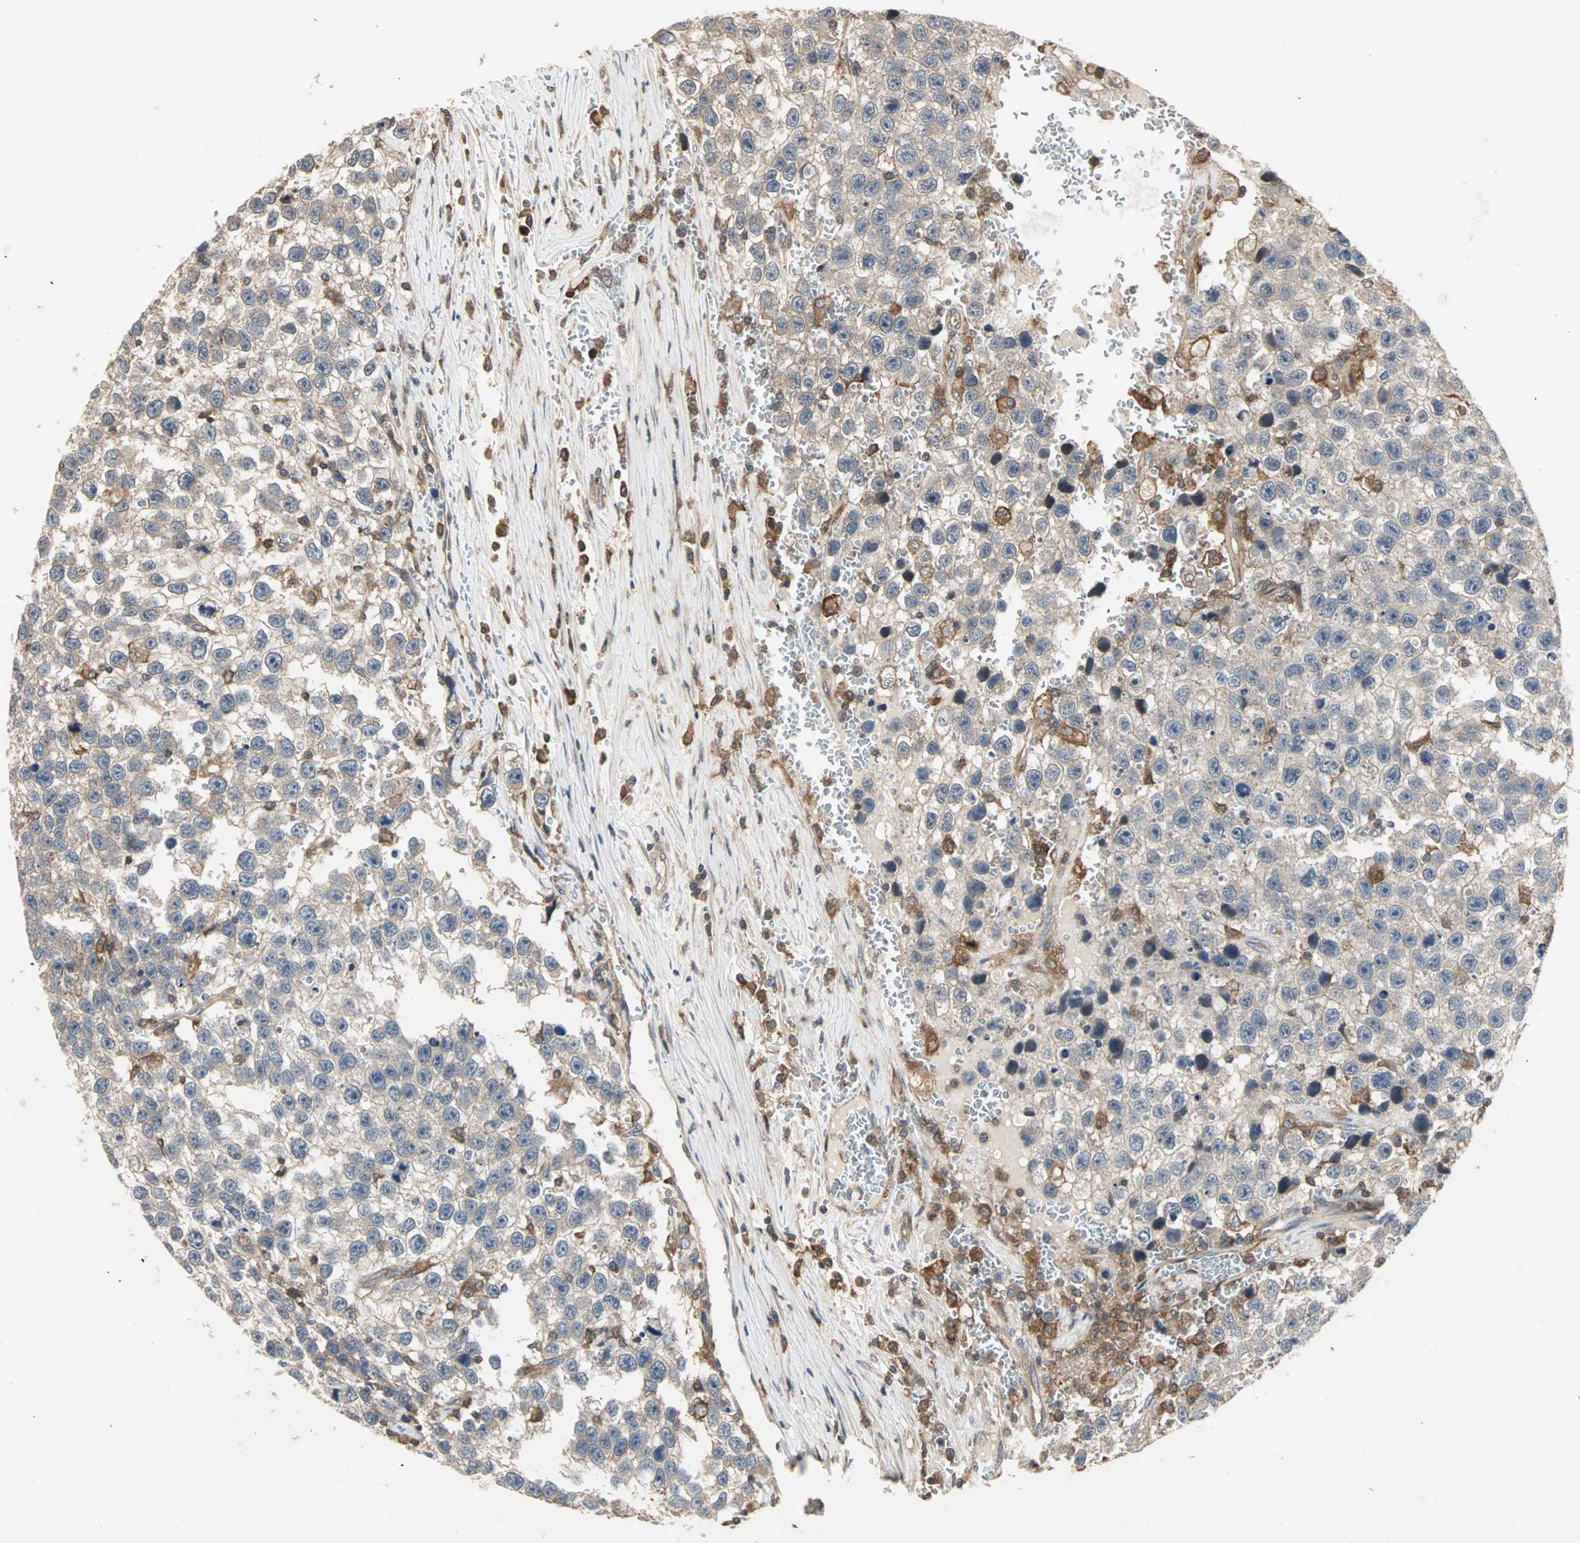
{"staining": {"intensity": "weak", "quantity": "25%-75%", "location": "cytoplasmic/membranous"}, "tissue": "testis cancer", "cell_type": "Tumor cells", "image_type": "cancer", "snomed": [{"axis": "morphology", "description": "Seminoma, NOS"}, {"axis": "topography", "description": "Testis"}], "caption": "This image shows immunohistochemistry staining of testis cancer (seminoma), with low weak cytoplasmic/membranous expression in about 25%-75% of tumor cells.", "gene": "GNAI2", "patient": {"sex": "male", "age": 33}}